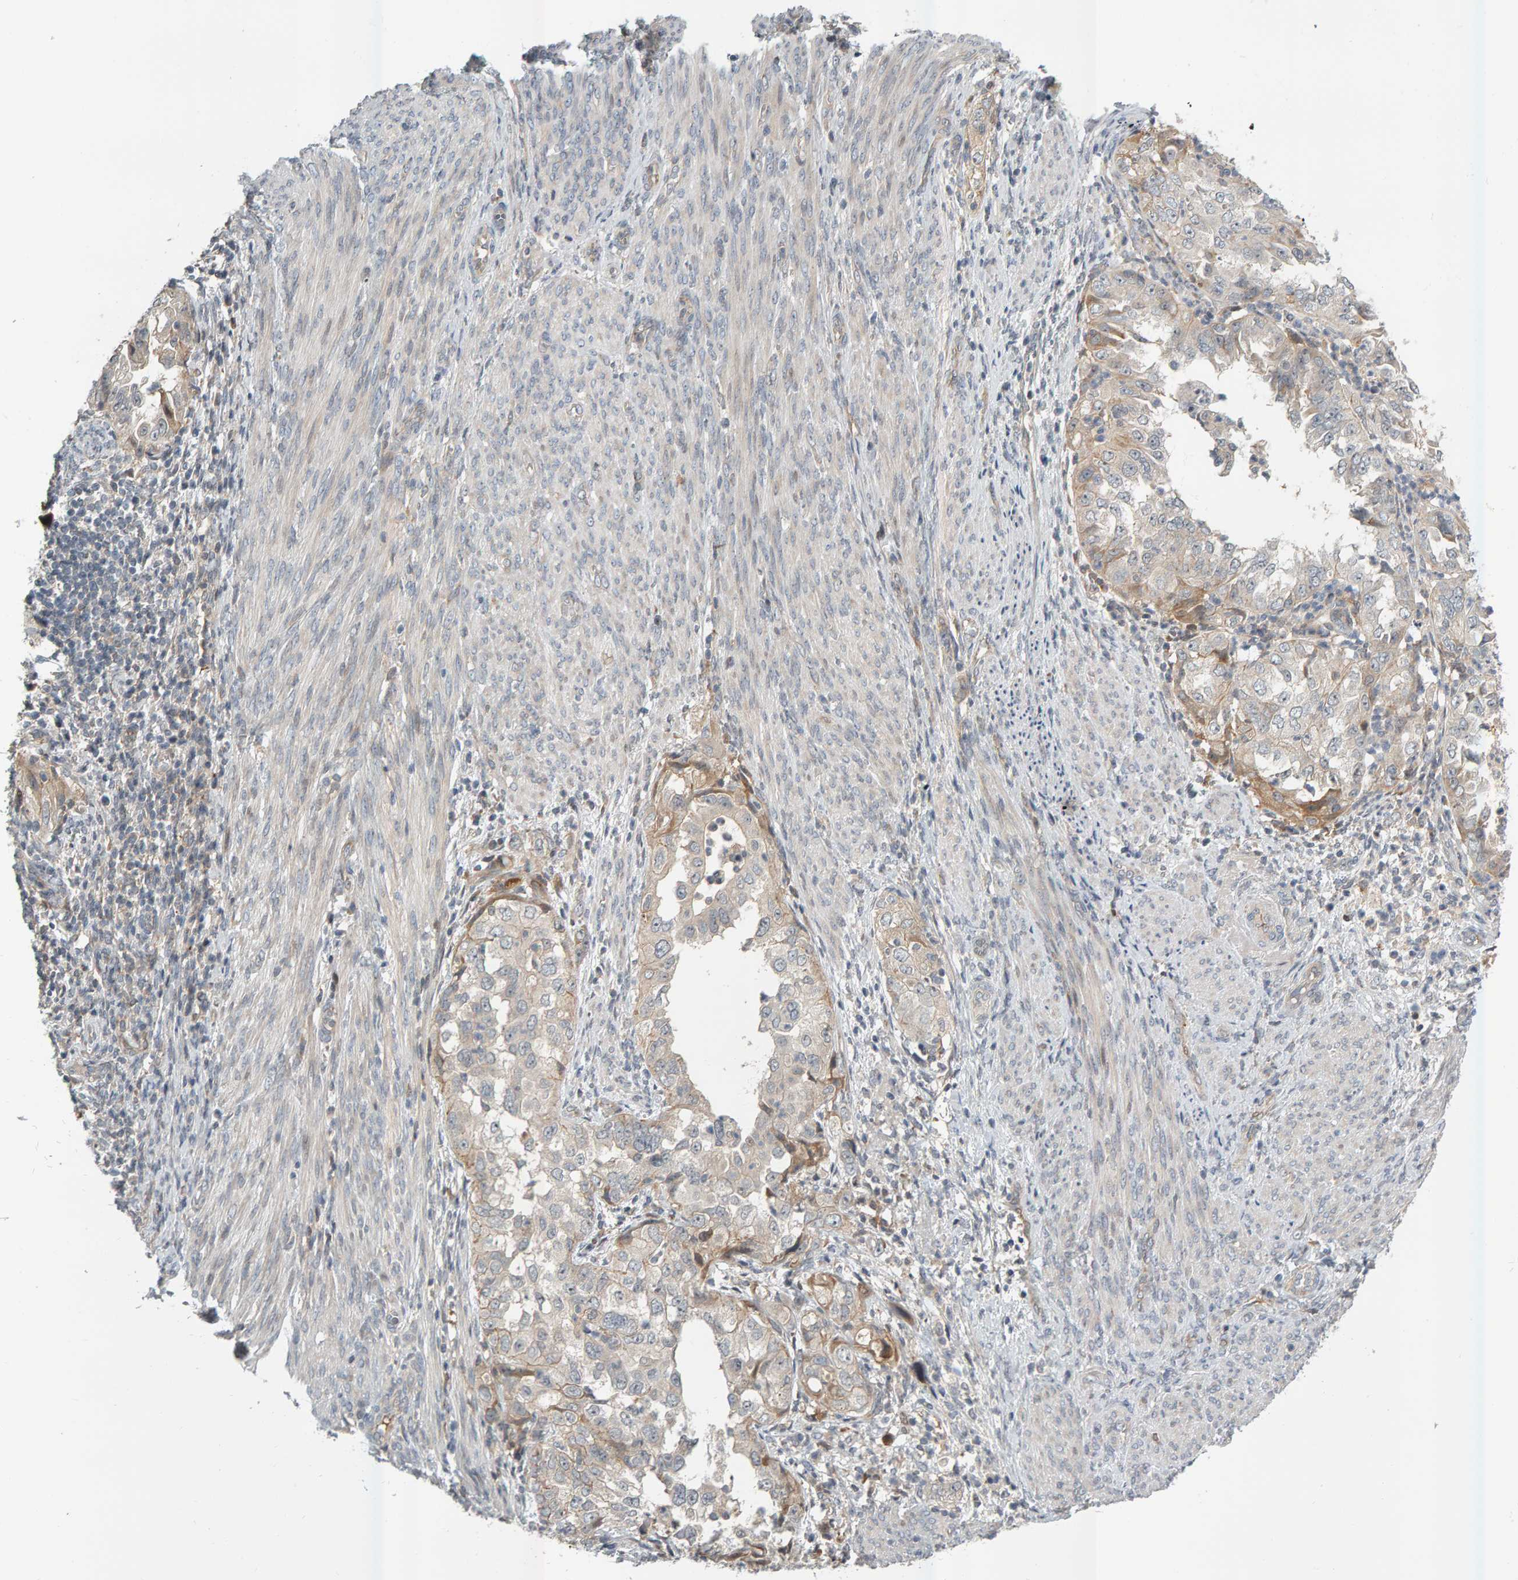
{"staining": {"intensity": "weak", "quantity": "<25%", "location": "cytoplasmic/membranous"}, "tissue": "endometrial cancer", "cell_type": "Tumor cells", "image_type": "cancer", "snomed": [{"axis": "morphology", "description": "Adenocarcinoma, NOS"}, {"axis": "topography", "description": "Endometrium"}], "caption": "Tumor cells show no significant staining in endometrial cancer (adenocarcinoma).", "gene": "ZNF160", "patient": {"sex": "female", "age": 85}}